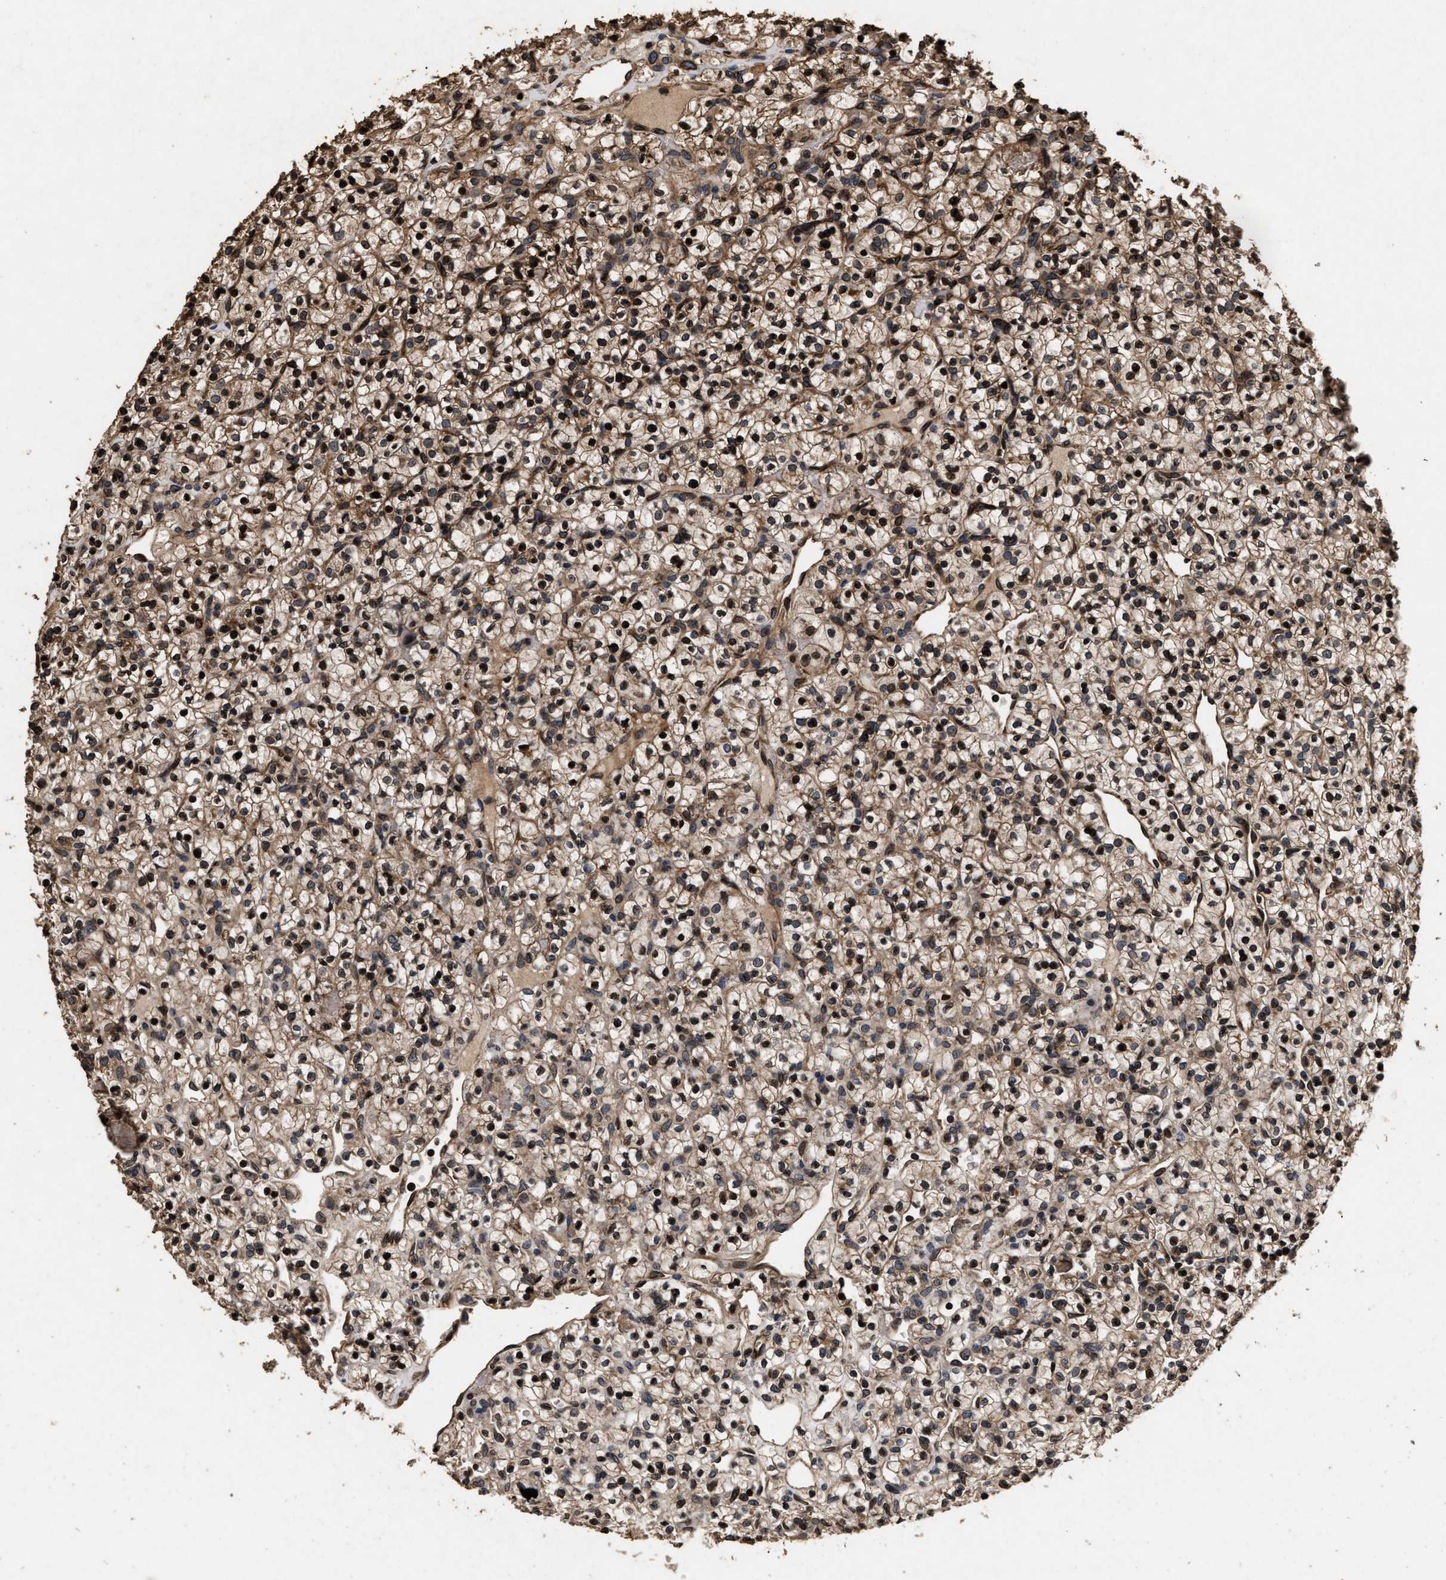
{"staining": {"intensity": "moderate", "quantity": ">75%", "location": "cytoplasmic/membranous,nuclear"}, "tissue": "renal cancer", "cell_type": "Tumor cells", "image_type": "cancer", "snomed": [{"axis": "morphology", "description": "Adenocarcinoma, NOS"}, {"axis": "topography", "description": "Kidney"}], "caption": "Tumor cells reveal moderate cytoplasmic/membranous and nuclear expression in approximately >75% of cells in renal cancer. (DAB (3,3'-diaminobenzidine) = brown stain, brightfield microscopy at high magnification).", "gene": "ACCS", "patient": {"sex": "female", "age": 57}}